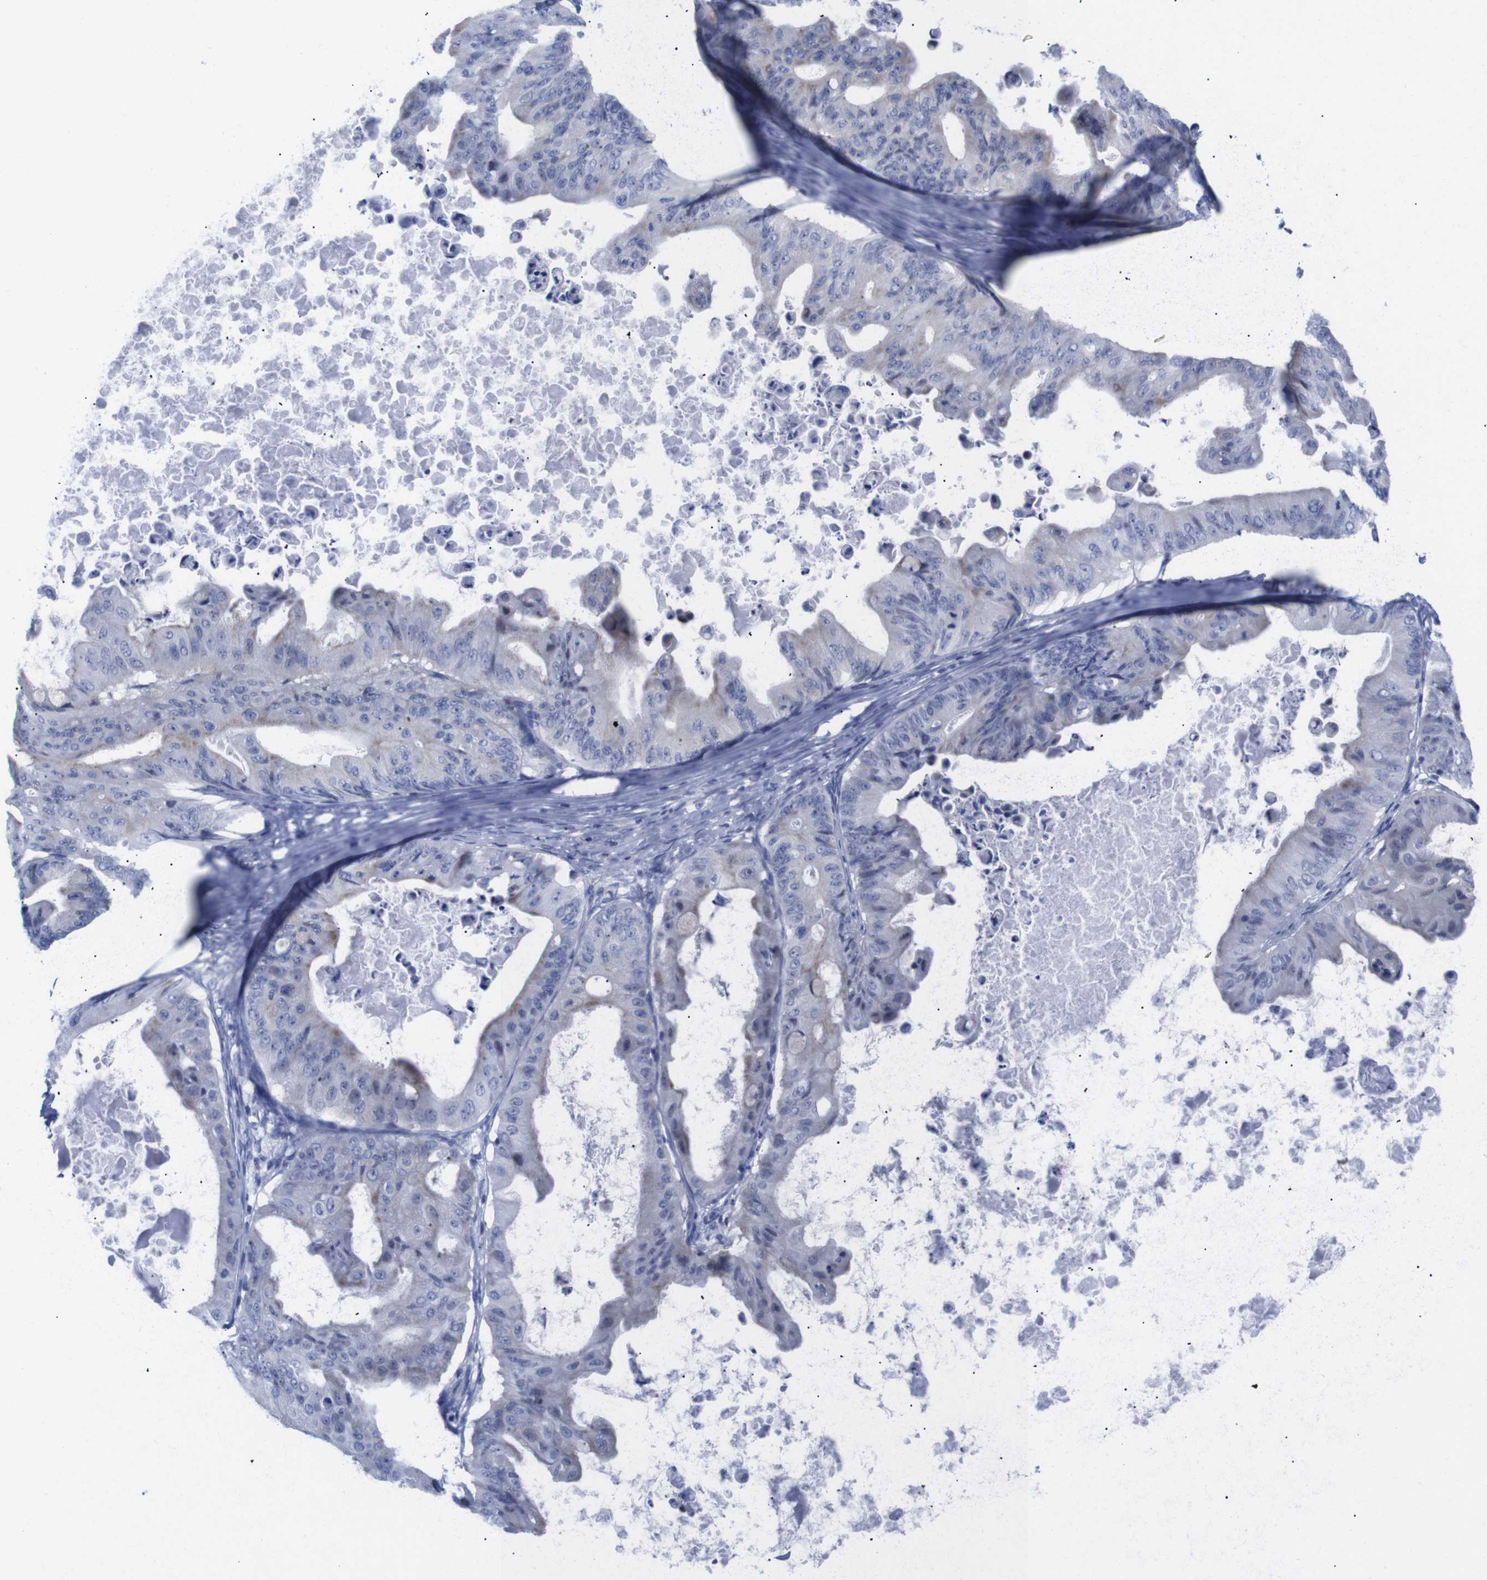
{"staining": {"intensity": "negative", "quantity": "none", "location": "none"}, "tissue": "ovarian cancer", "cell_type": "Tumor cells", "image_type": "cancer", "snomed": [{"axis": "morphology", "description": "Cystadenocarcinoma, mucinous, NOS"}, {"axis": "topography", "description": "Ovary"}], "caption": "This micrograph is of mucinous cystadenocarcinoma (ovarian) stained with IHC to label a protein in brown with the nuclei are counter-stained blue. There is no staining in tumor cells.", "gene": "LRRC55", "patient": {"sex": "female", "age": 37}}